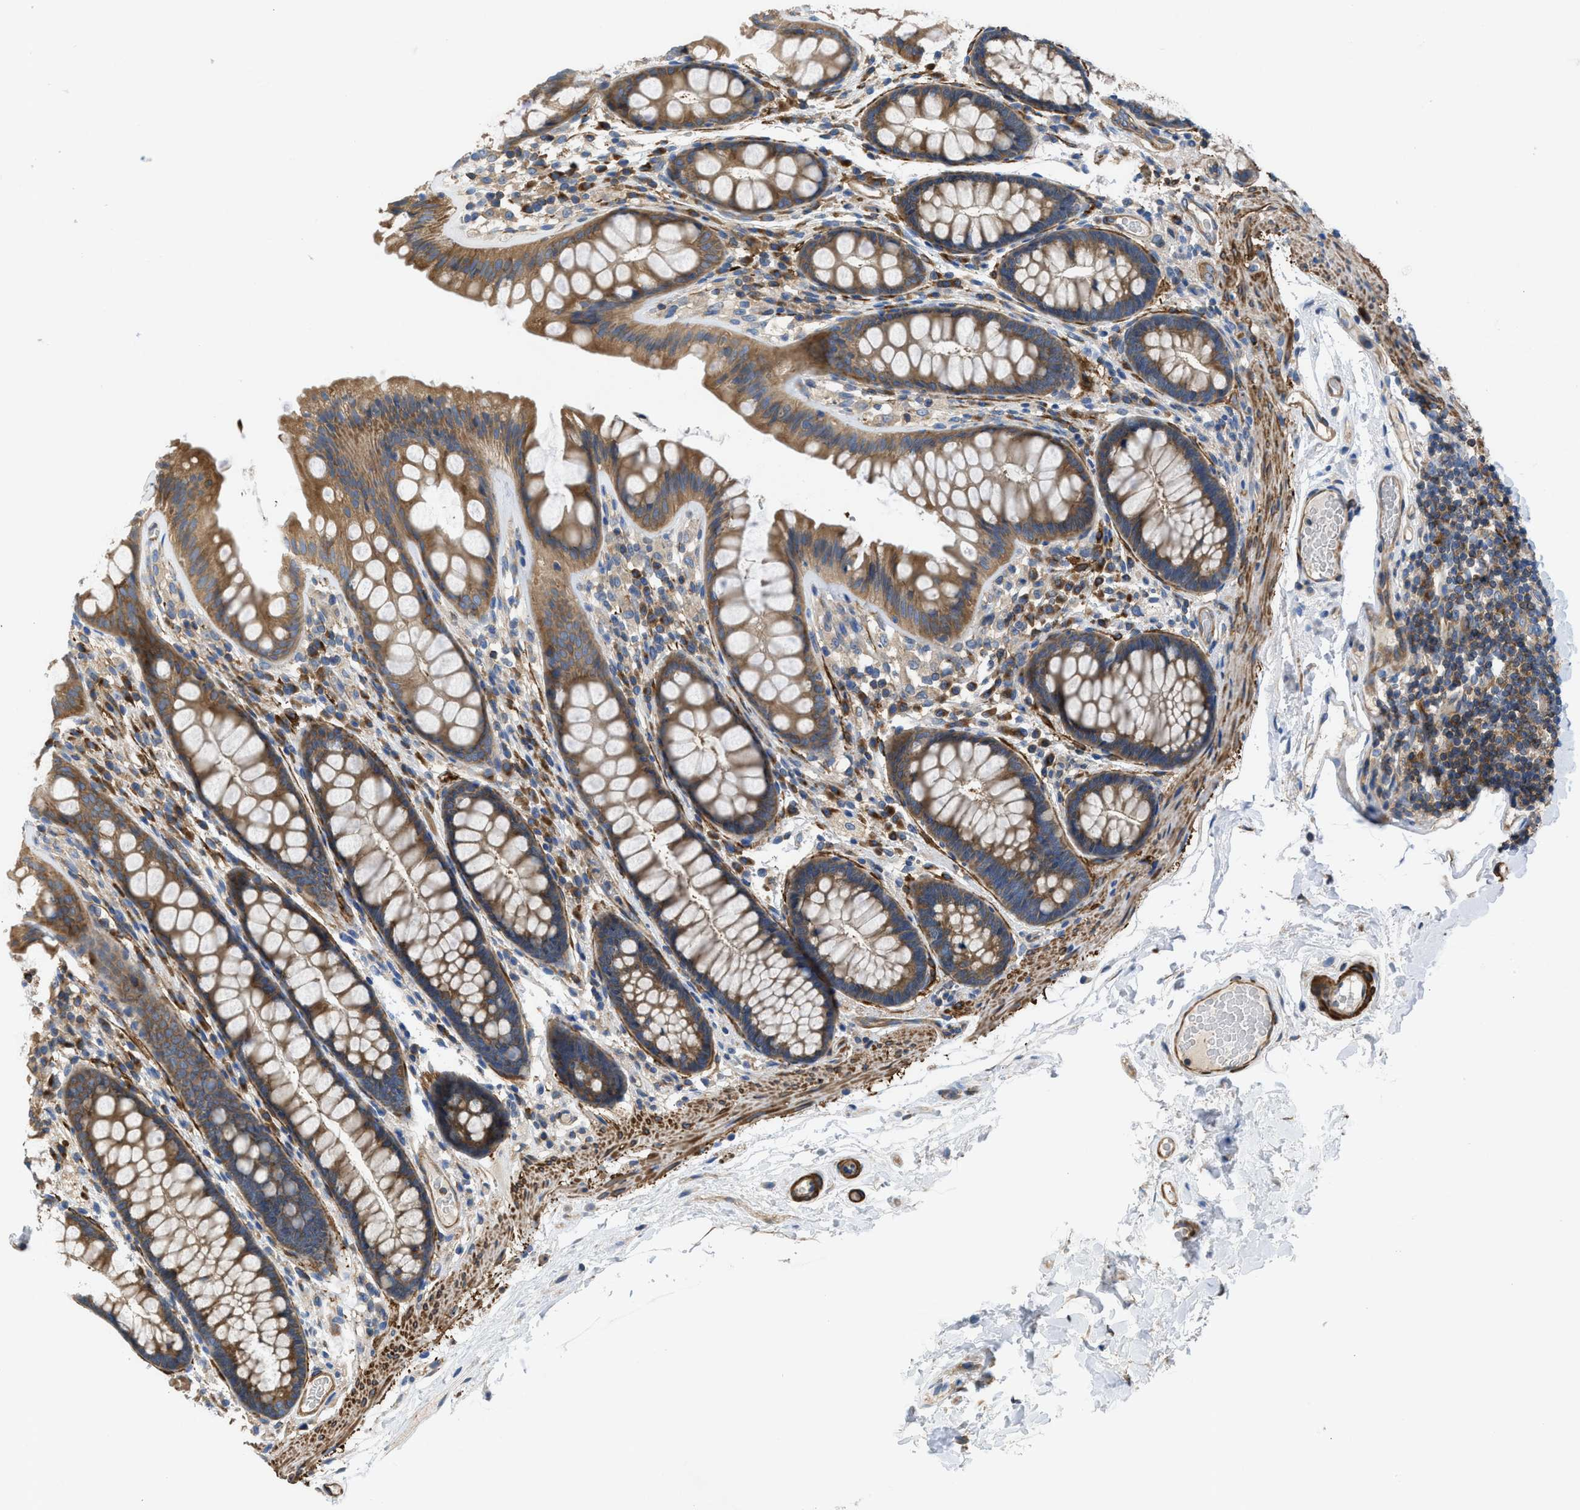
{"staining": {"intensity": "moderate", "quantity": ">75%", "location": "cytoplasmic/membranous"}, "tissue": "colon", "cell_type": "Endothelial cells", "image_type": "normal", "snomed": [{"axis": "morphology", "description": "Normal tissue, NOS"}, {"axis": "topography", "description": "Colon"}], "caption": "This is an image of immunohistochemistry (IHC) staining of unremarkable colon, which shows moderate expression in the cytoplasmic/membranous of endothelial cells.", "gene": "CHKB", "patient": {"sex": "female", "age": 56}}